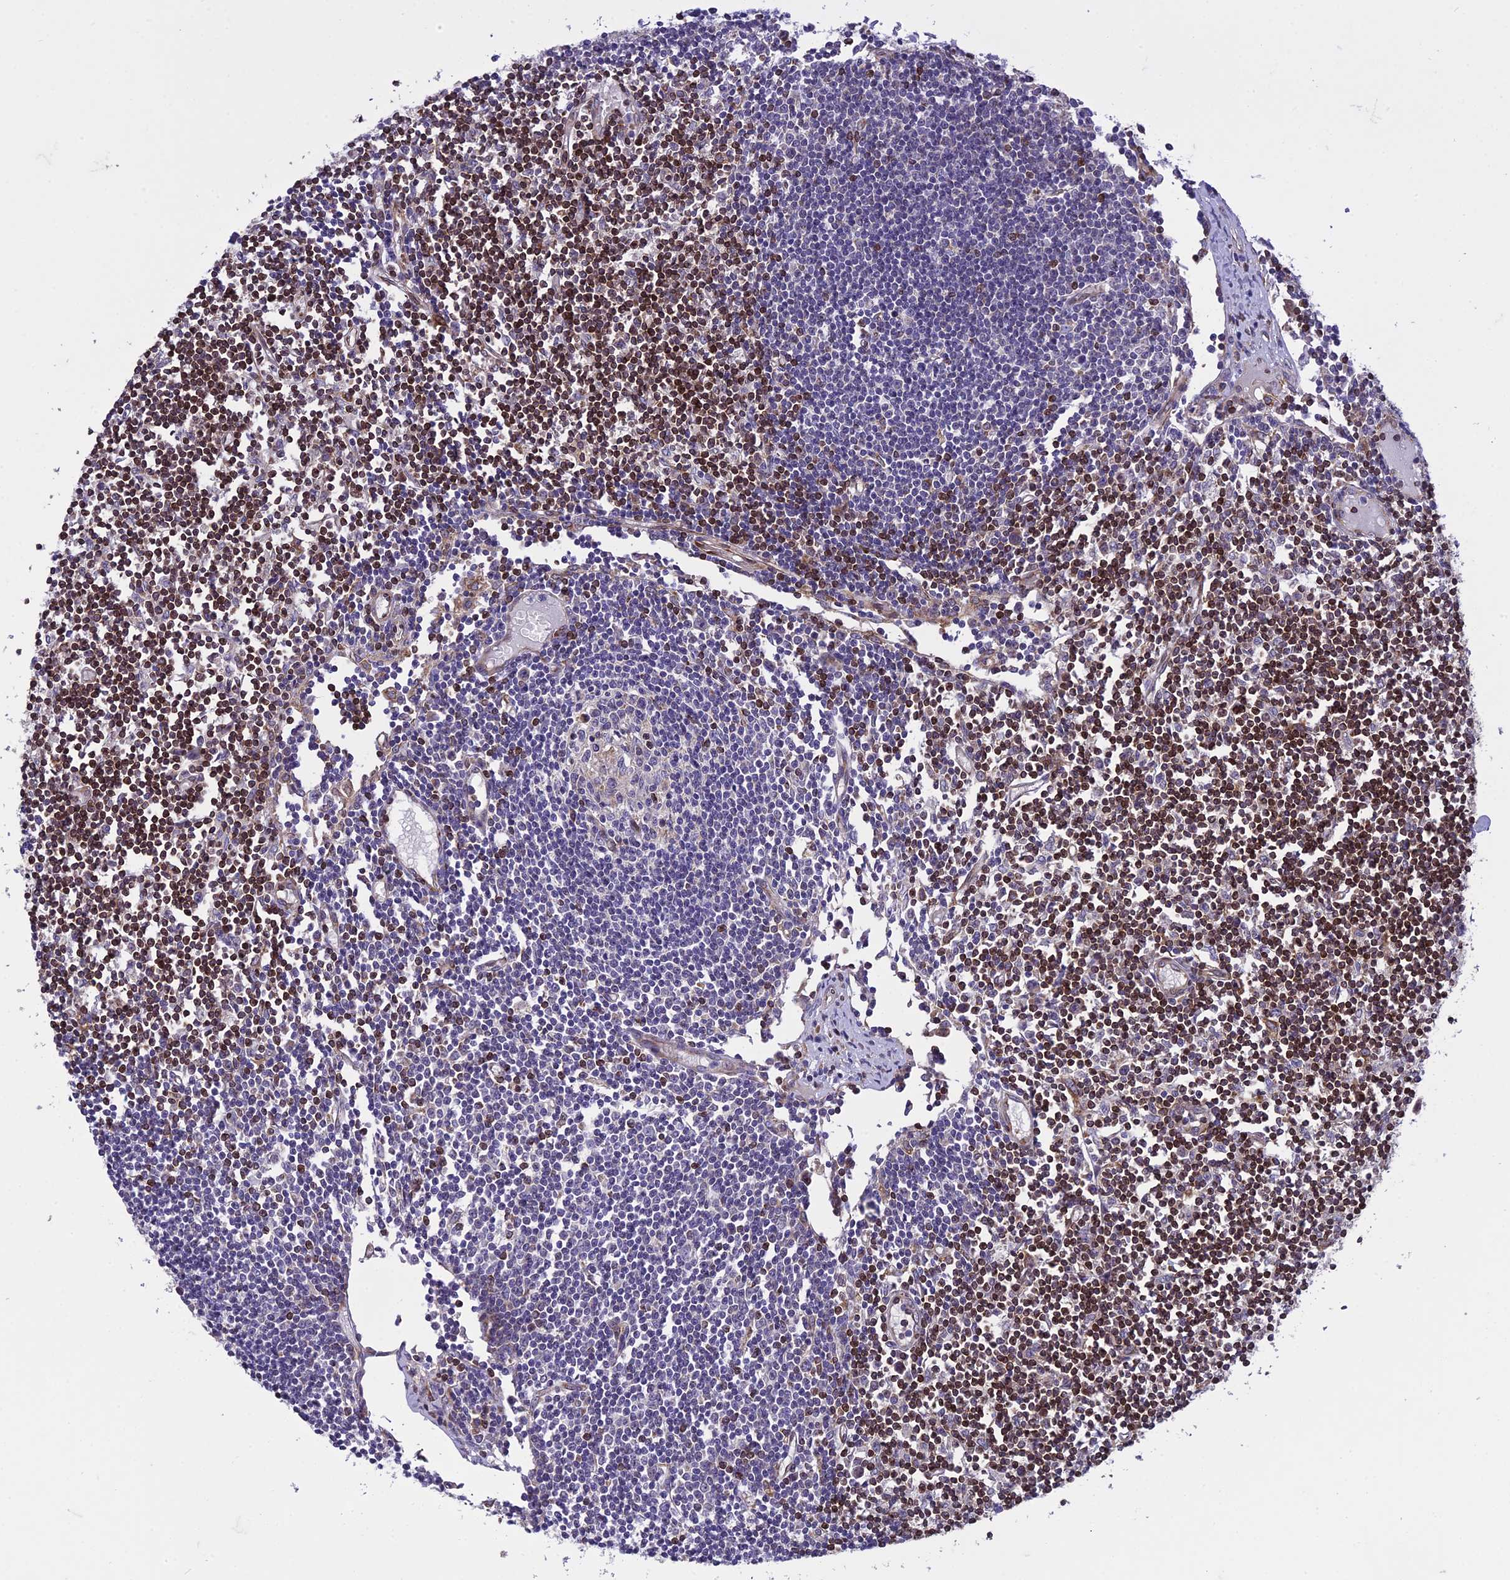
{"staining": {"intensity": "negative", "quantity": "none", "location": "none"}, "tissue": "lymph node", "cell_type": "Germinal center cells", "image_type": "normal", "snomed": [{"axis": "morphology", "description": "Normal tissue, NOS"}, {"axis": "topography", "description": "Lymph node"}], "caption": "High magnification brightfield microscopy of unremarkable lymph node stained with DAB (brown) and counterstained with hematoxylin (blue): germinal center cells show no significant positivity. (Stains: DAB immunohistochemistry with hematoxylin counter stain, Microscopy: brightfield microscopy at high magnification).", "gene": "GIMAP1", "patient": {"sex": "female", "age": 11}}